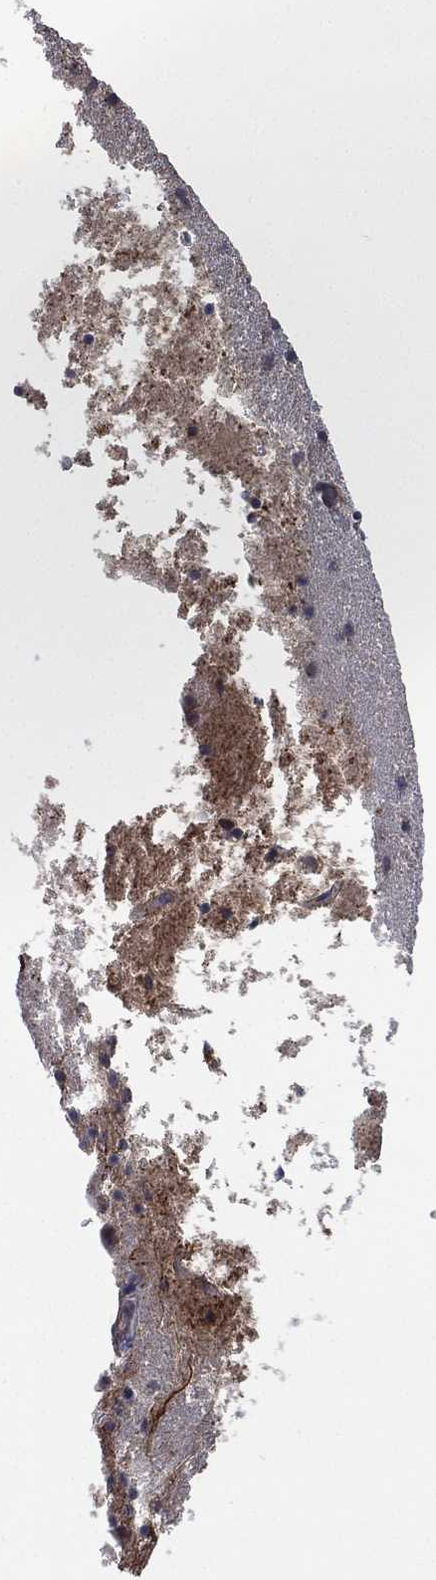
{"staining": {"intensity": "negative", "quantity": "none", "location": "none"}, "tissue": "hippocampus", "cell_type": "Glial cells", "image_type": "normal", "snomed": [{"axis": "morphology", "description": "Normal tissue, NOS"}, {"axis": "topography", "description": "Hippocampus"}], "caption": "The IHC photomicrograph has no significant positivity in glial cells of hippocampus. (DAB immunohistochemistry with hematoxylin counter stain).", "gene": "SELENOO", "patient": {"sex": "male", "age": 51}}